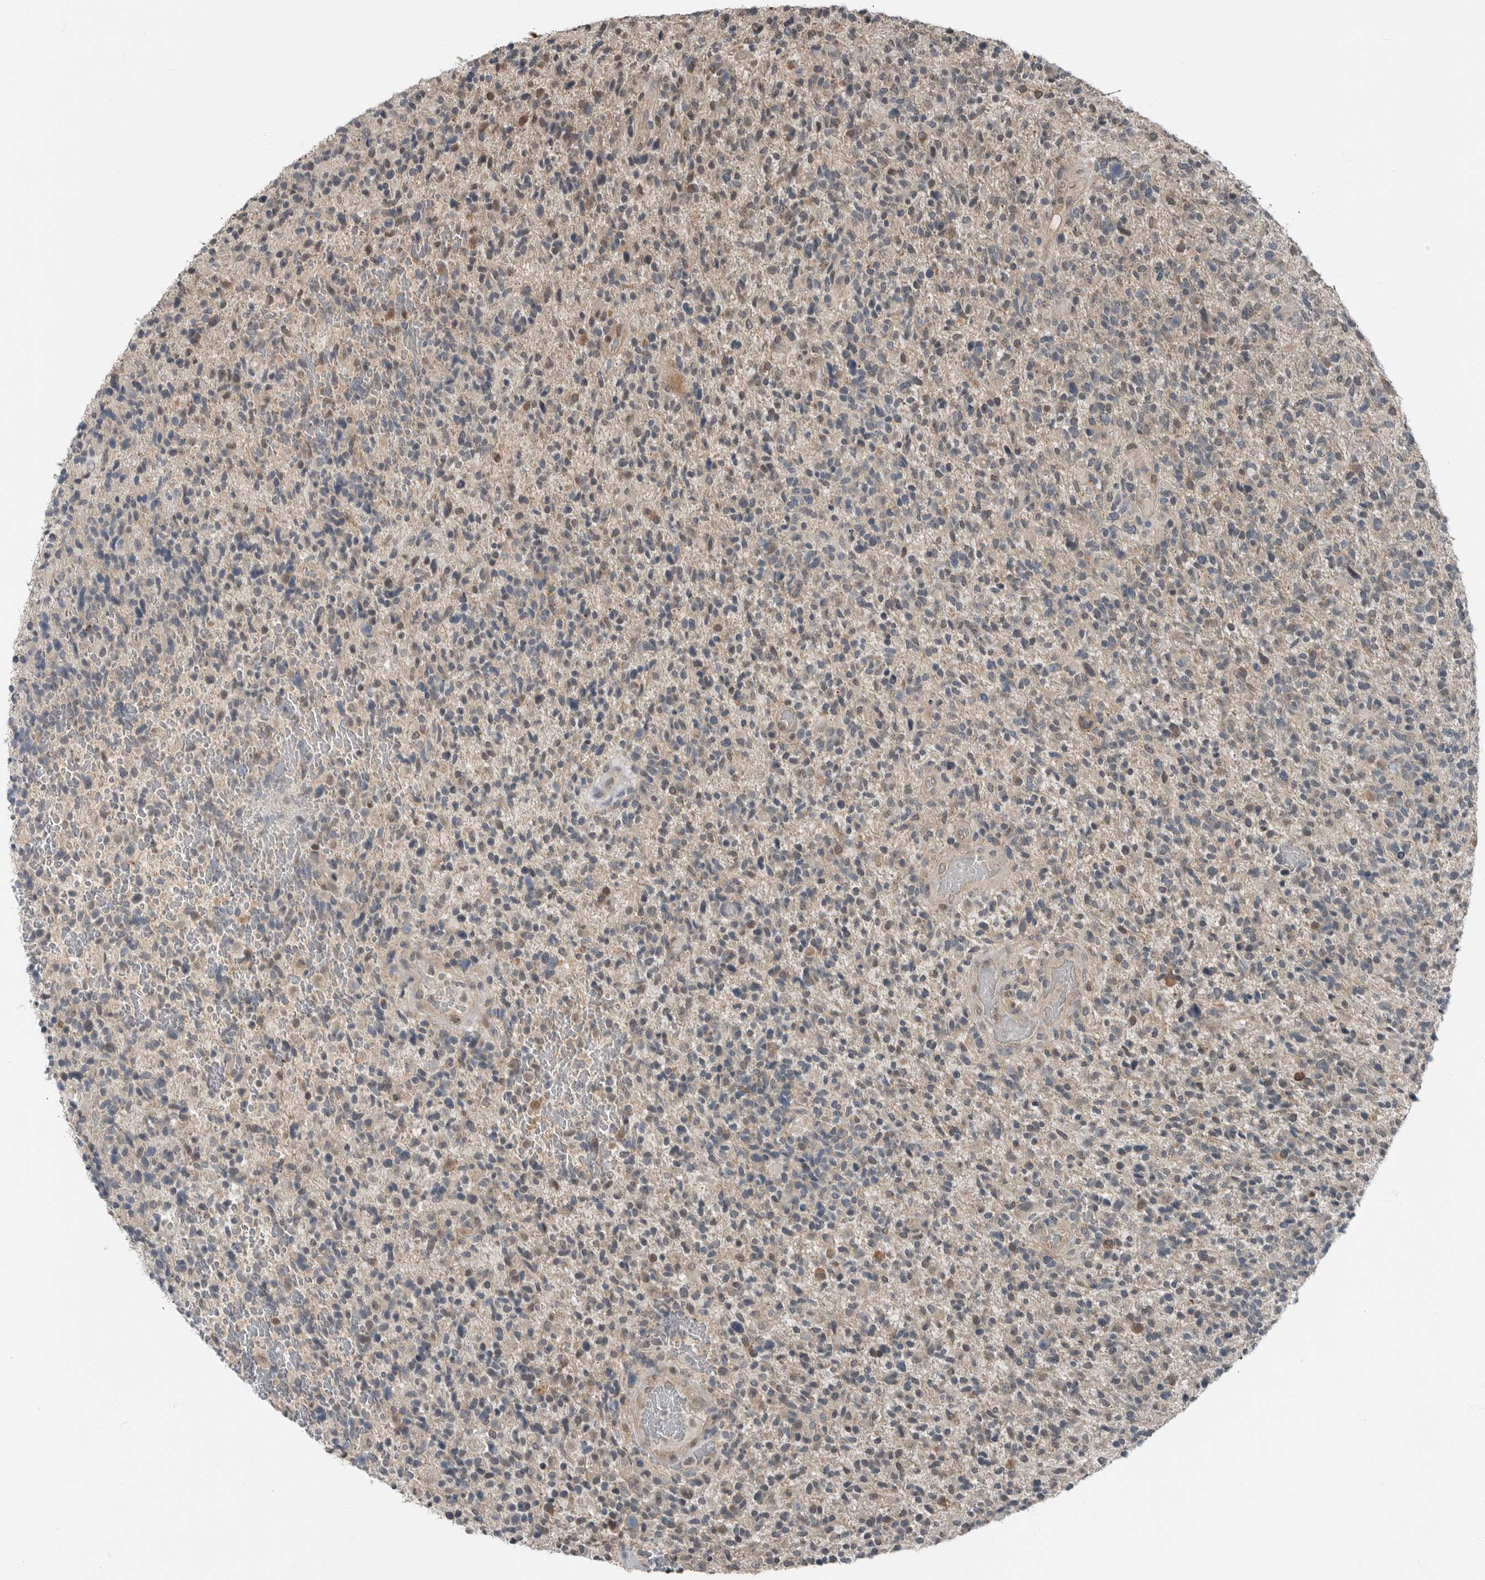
{"staining": {"intensity": "negative", "quantity": "none", "location": "none"}, "tissue": "glioma", "cell_type": "Tumor cells", "image_type": "cancer", "snomed": [{"axis": "morphology", "description": "Glioma, malignant, High grade"}, {"axis": "topography", "description": "Brain"}], "caption": "Glioma stained for a protein using immunohistochemistry (IHC) reveals no staining tumor cells.", "gene": "MFAP3L", "patient": {"sex": "male", "age": 72}}